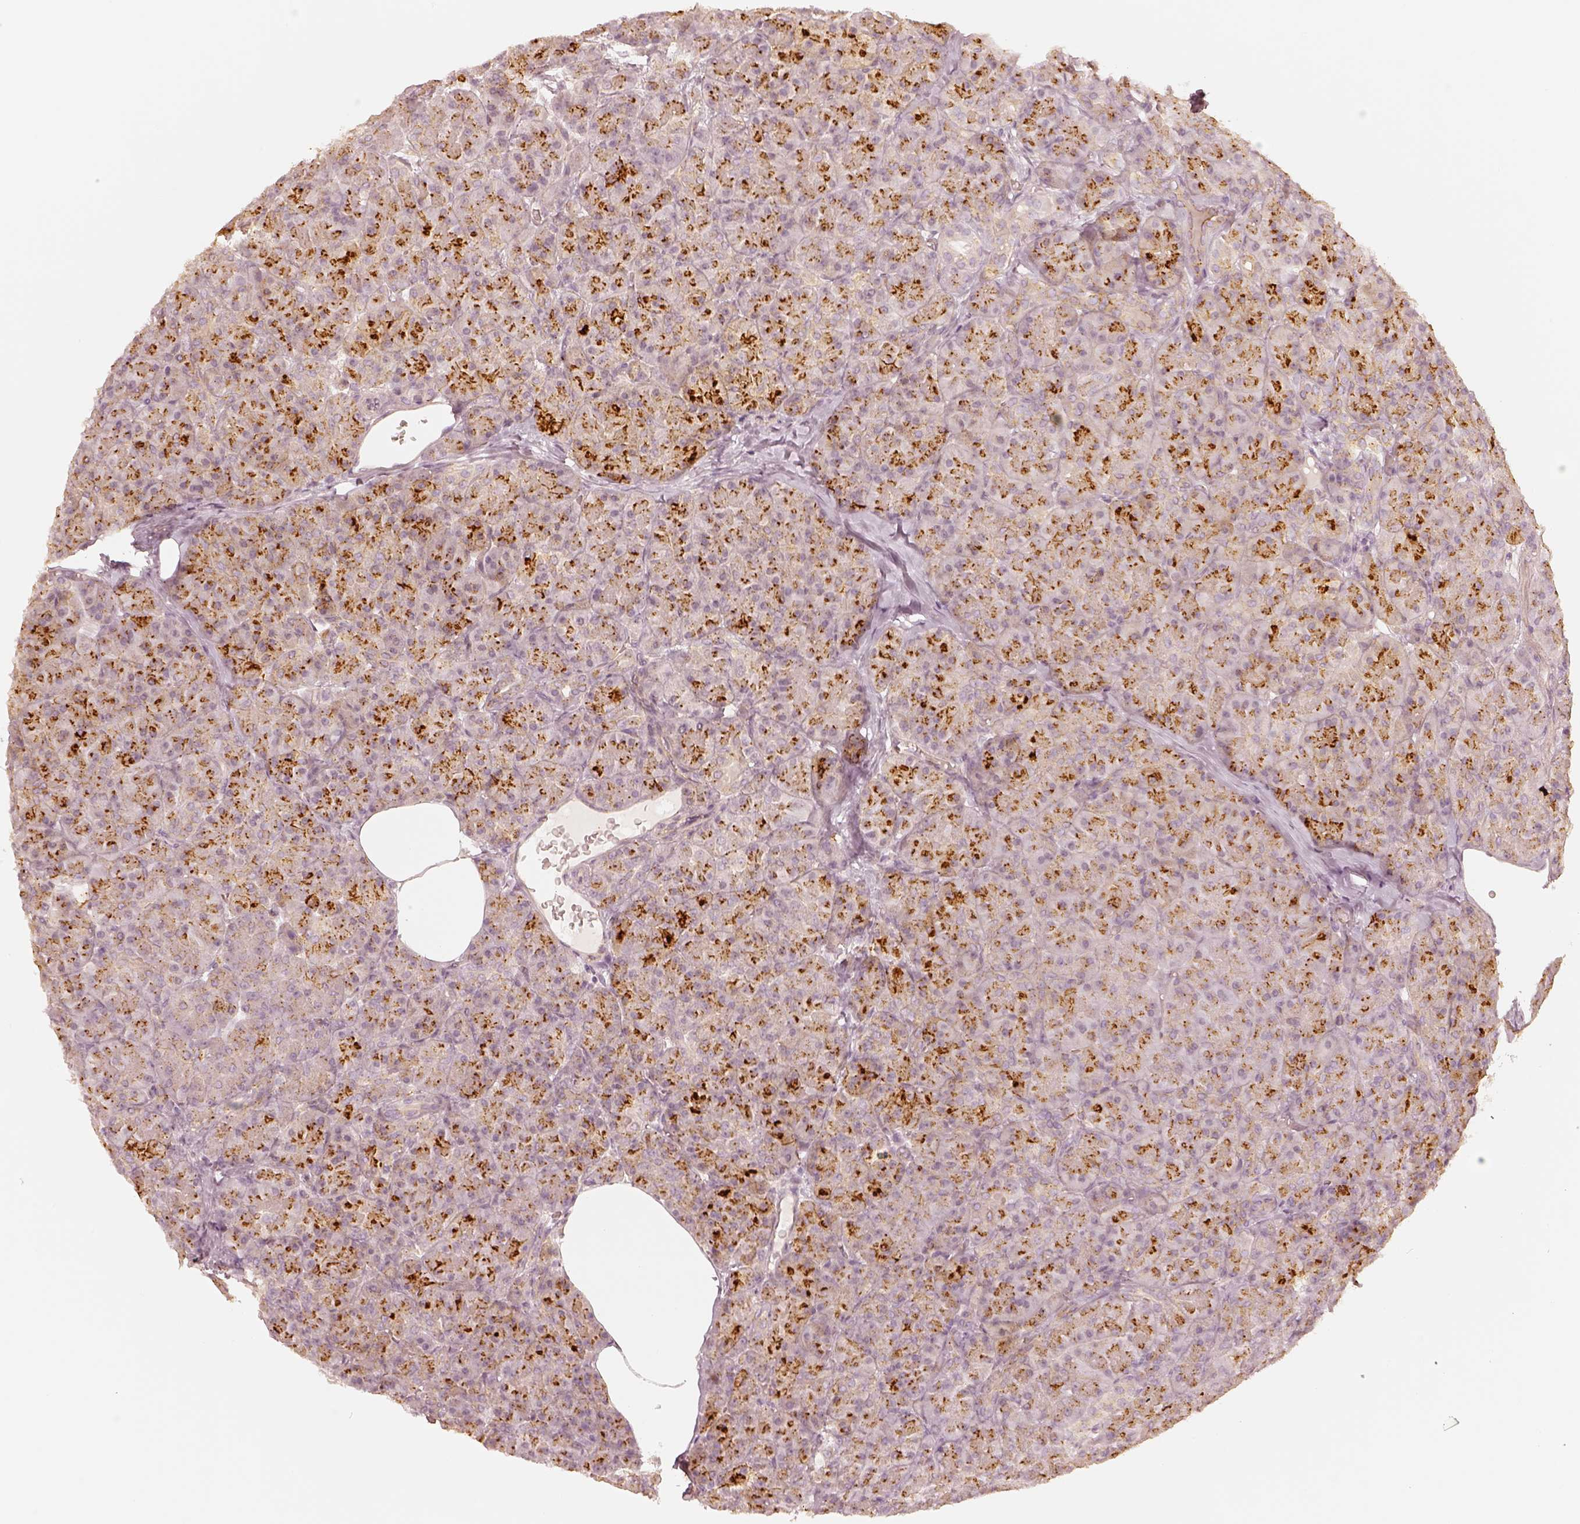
{"staining": {"intensity": "moderate", "quantity": "25%-75%", "location": "cytoplasmic/membranous"}, "tissue": "pancreas", "cell_type": "Exocrine glandular cells", "image_type": "normal", "snomed": [{"axis": "morphology", "description": "Normal tissue, NOS"}, {"axis": "topography", "description": "Pancreas"}], "caption": "Moderate cytoplasmic/membranous positivity for a protein is appreciated in about 25%-75% of exocrine glandular cells of unremarkable pancreas using immunohistochemistry (IHC).", "gene": "GORASP2", "patient": {"sex": "male", "age": 57}}